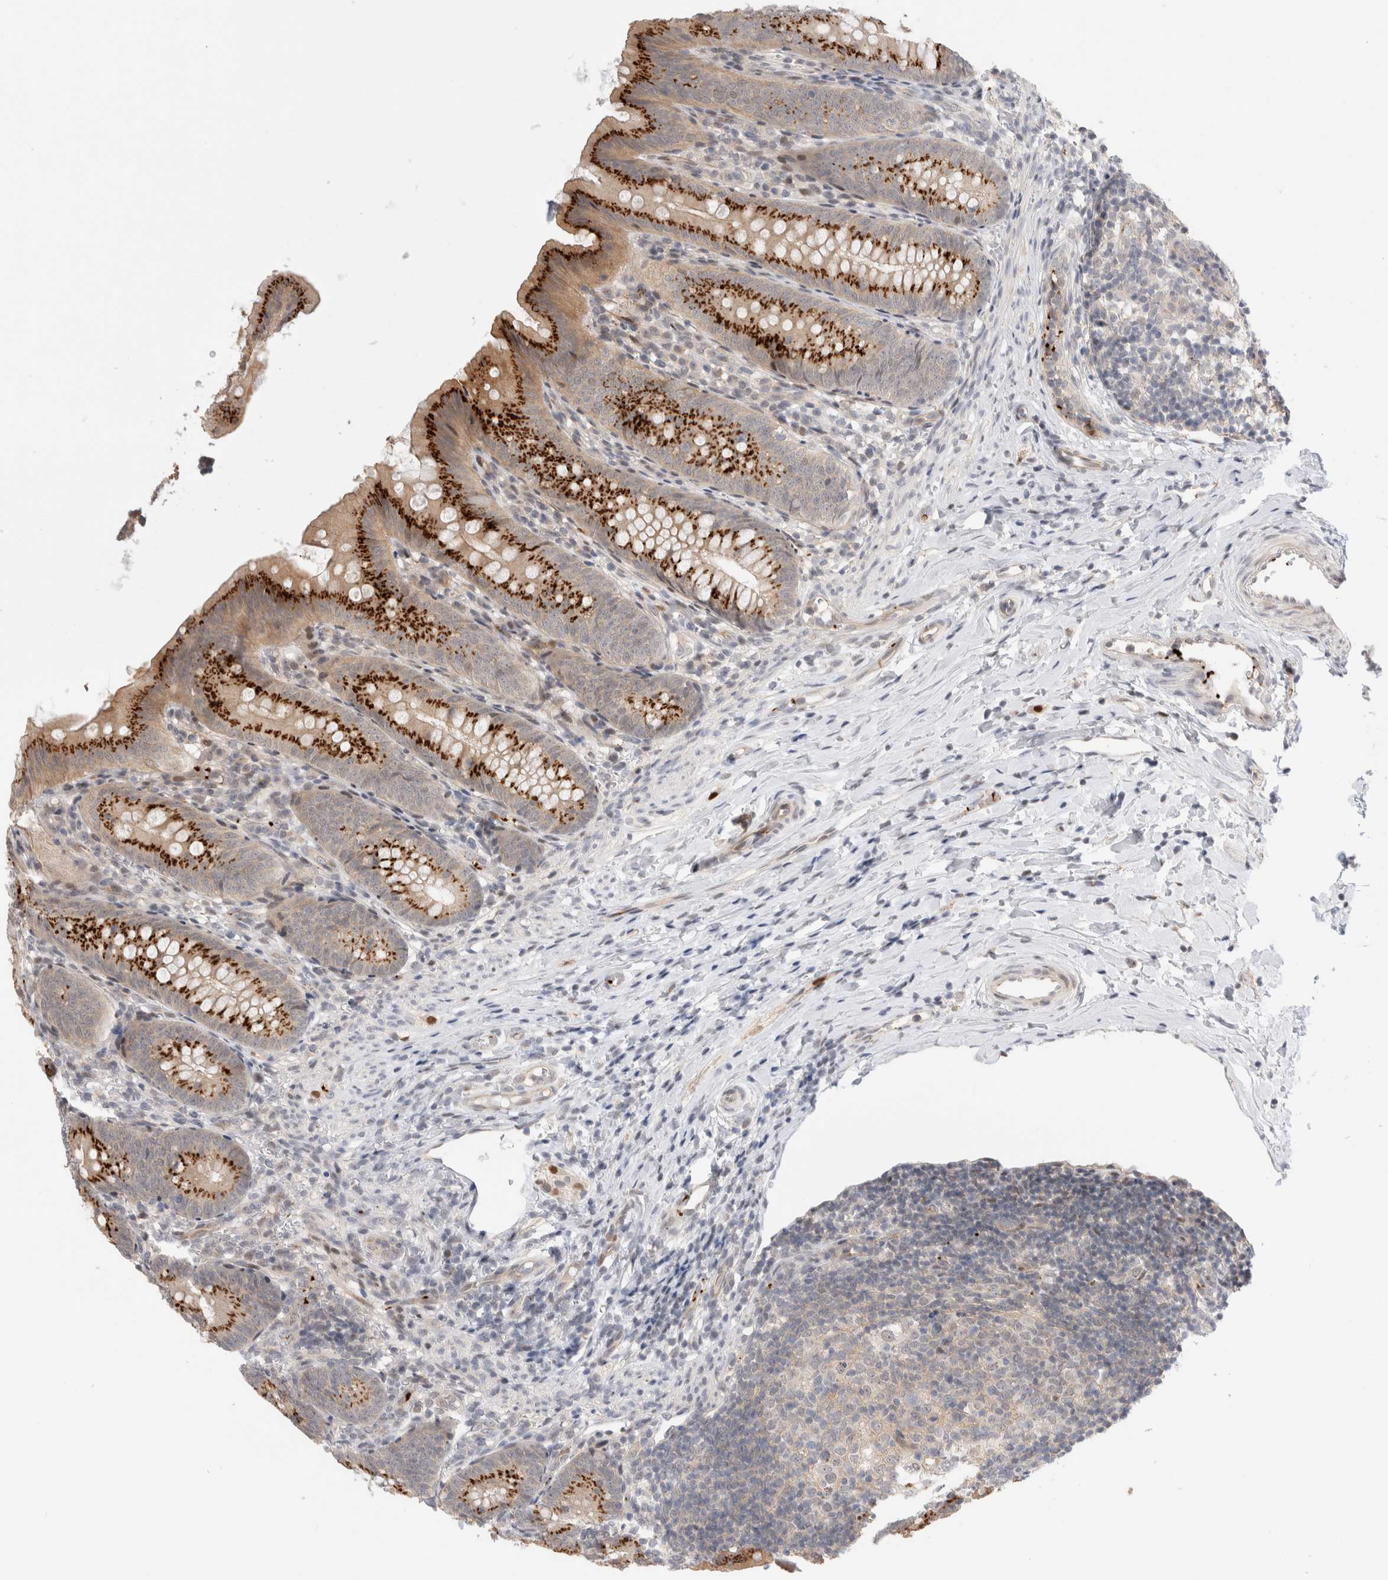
{"staining": {"intensity": "strong", "quantity": ">75%", "location": "cytoplasmic/membranous"}, "tissue": "appendix", "cell_type": "Glandular cells", "image_type": "normal", "snomed": [{"axis": "morphology", "description": "Normal tissue, NOS"}, {"axis": "topography", "description": "Appendix"}], "caption": "The micrograph displays staining of unremarkable appendix, revealing strong cytoplasmic/membranous protein expression (brown color) within glandular cells. The protein is shown in brown color, while the nuclei are stained blue.", "gene": "VPS28", "patient": {"sex": "male", "age": 1}}